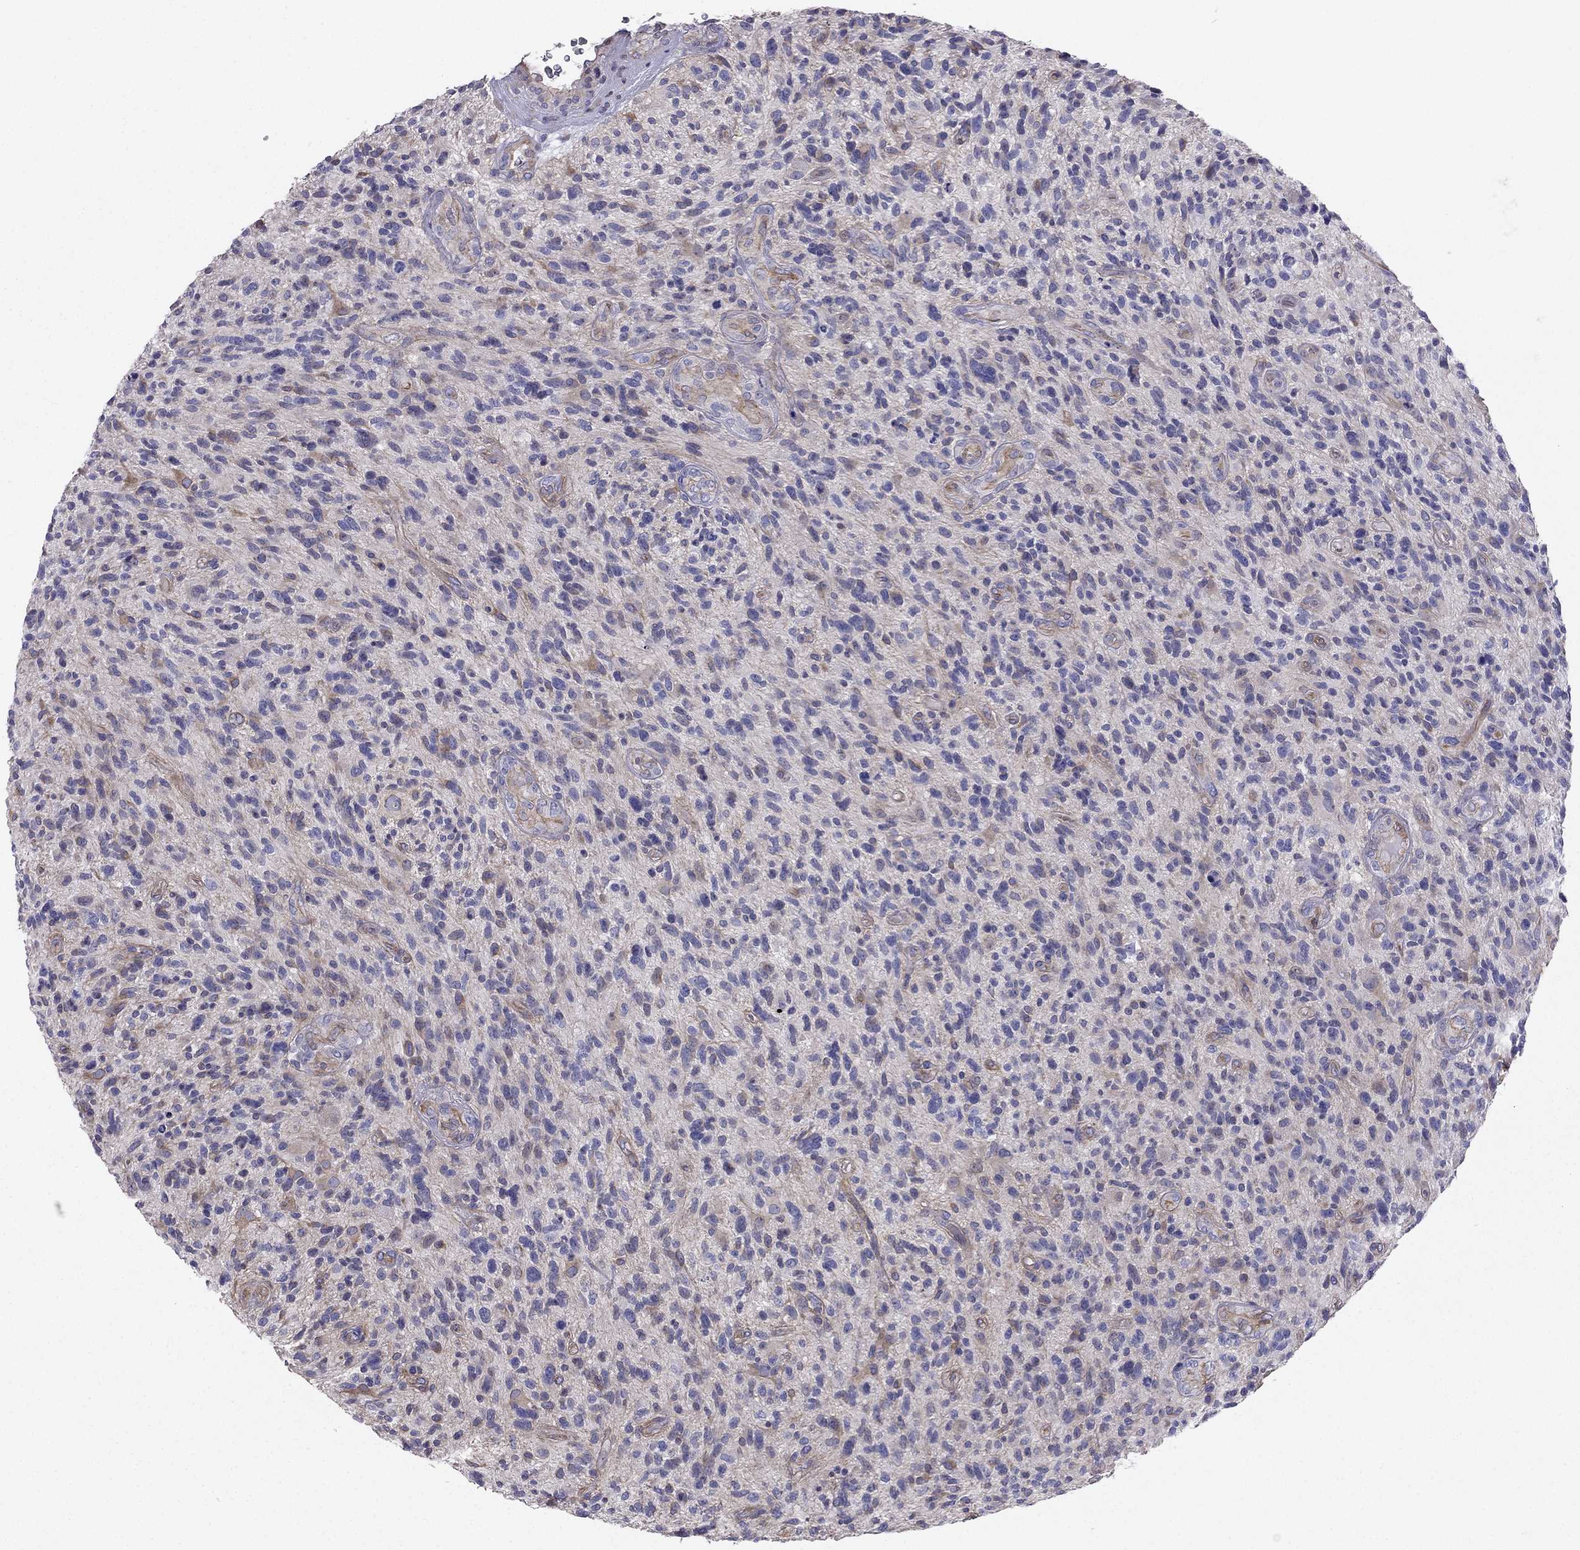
{"staining": {"intensity": "negative", "quantity": "none", "location": "none"}, "tissue": "glioma", "cell_type": "Tumor cells", "image_type": "cancer", "snomed": [{"axis": "morphology", "description": "Glioma, malignant, High grade"}, {"axis": "topography", "description": "Brain"}], "caption": "High power microscopy photomicrograph of an immunohistochemistry (IHC) photomicrograph of glioma, revealing no significant positivity in tumor cells.", "gene": "ENOX1", "patient": {"sex": "male", "age": 47}}